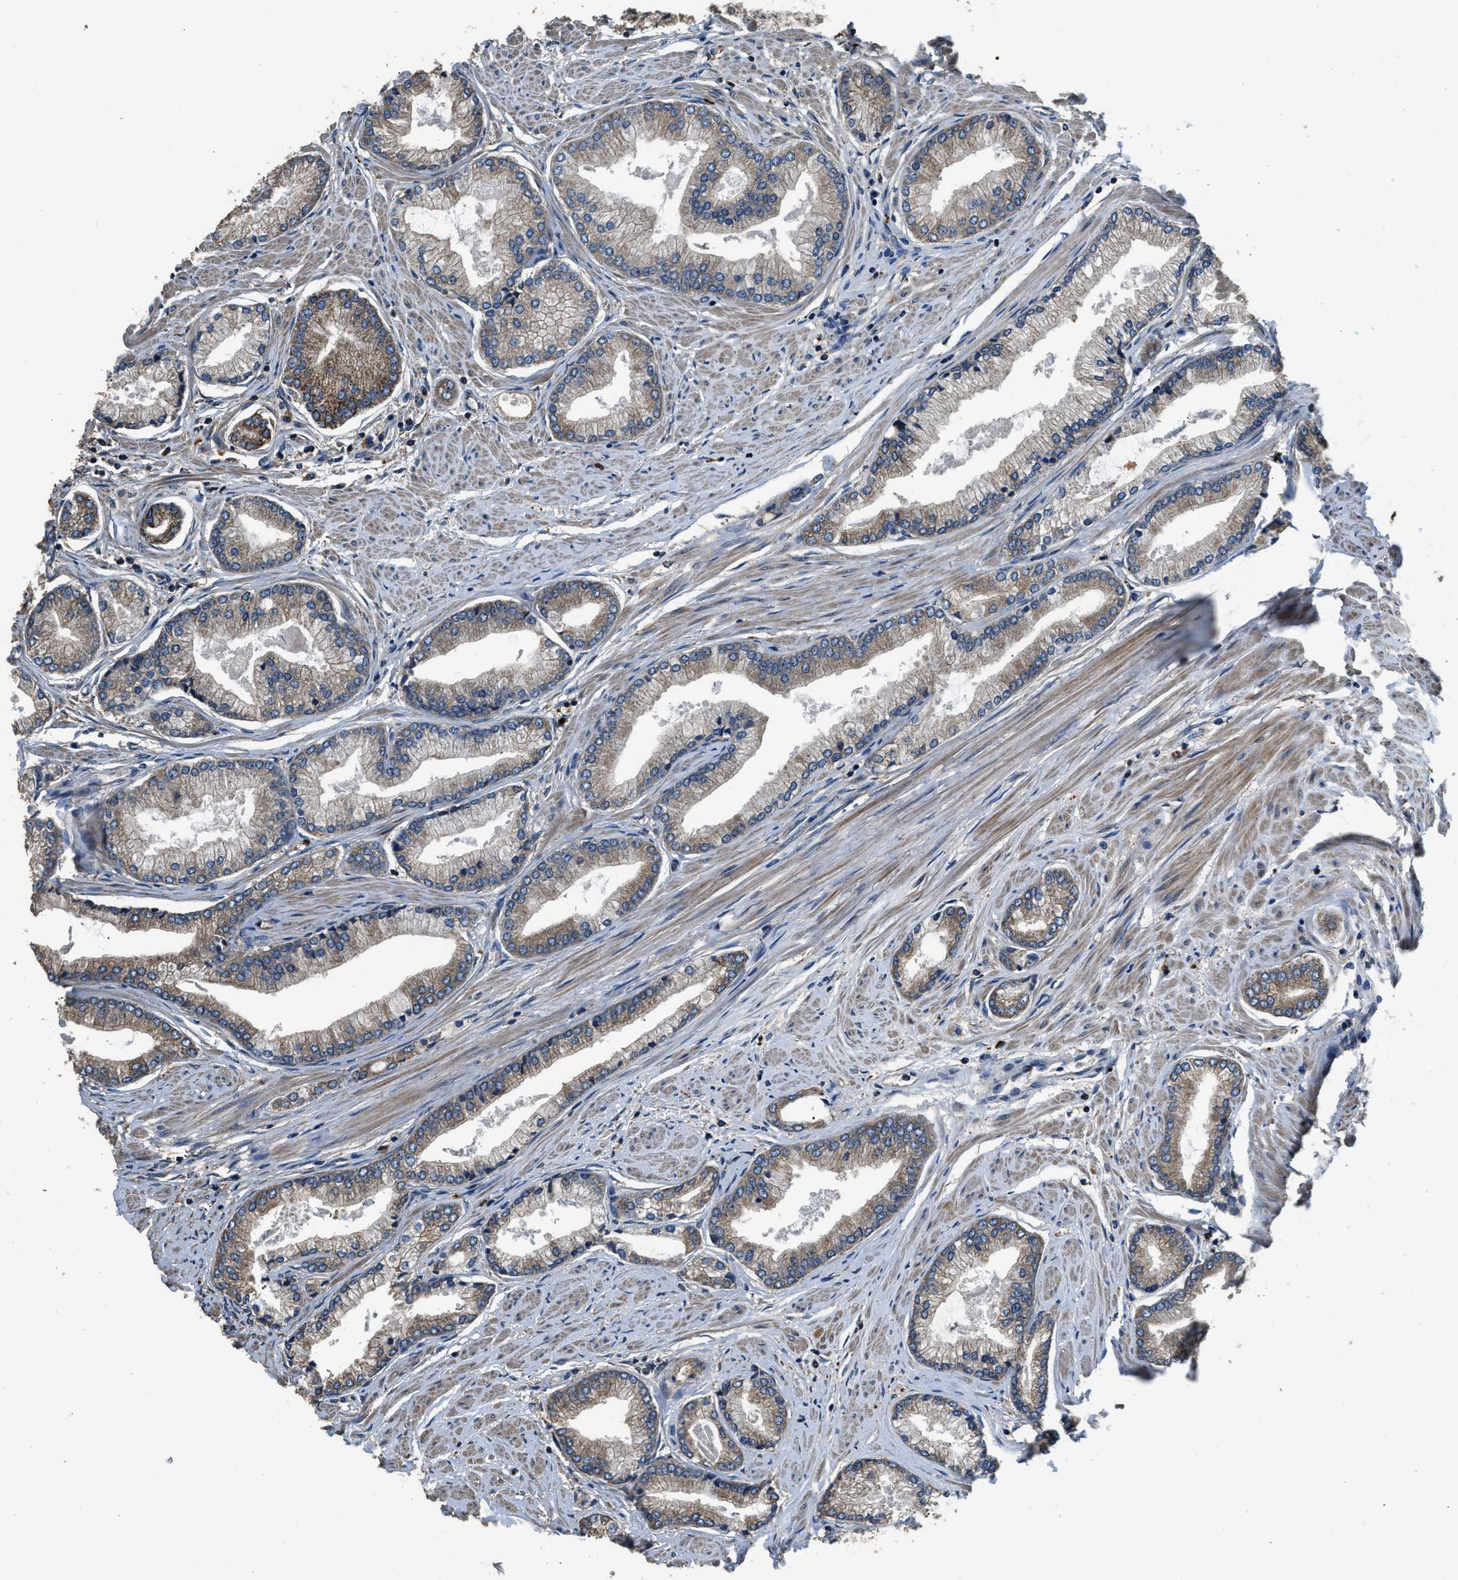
{"staining": {"intensity": "weak", "quantity": ">75%", "location": "cytoplasmic/membranous"}, "tissue": "prostate cancer", "cell_type": "Tumor cells", "image_type": "cancer", "snomed": [{"axis": "morphology", "description": "Adenocarcinoma, High grade"}, {"axis": "topography", "description": "Prostate"}], "caption": "Weak cytoplasmic/membranous protein staining is seen in about >75% of tumor cells in prostate cancer.", "gene": "GGH", "patient": {"sex": "male", "age": 61}}